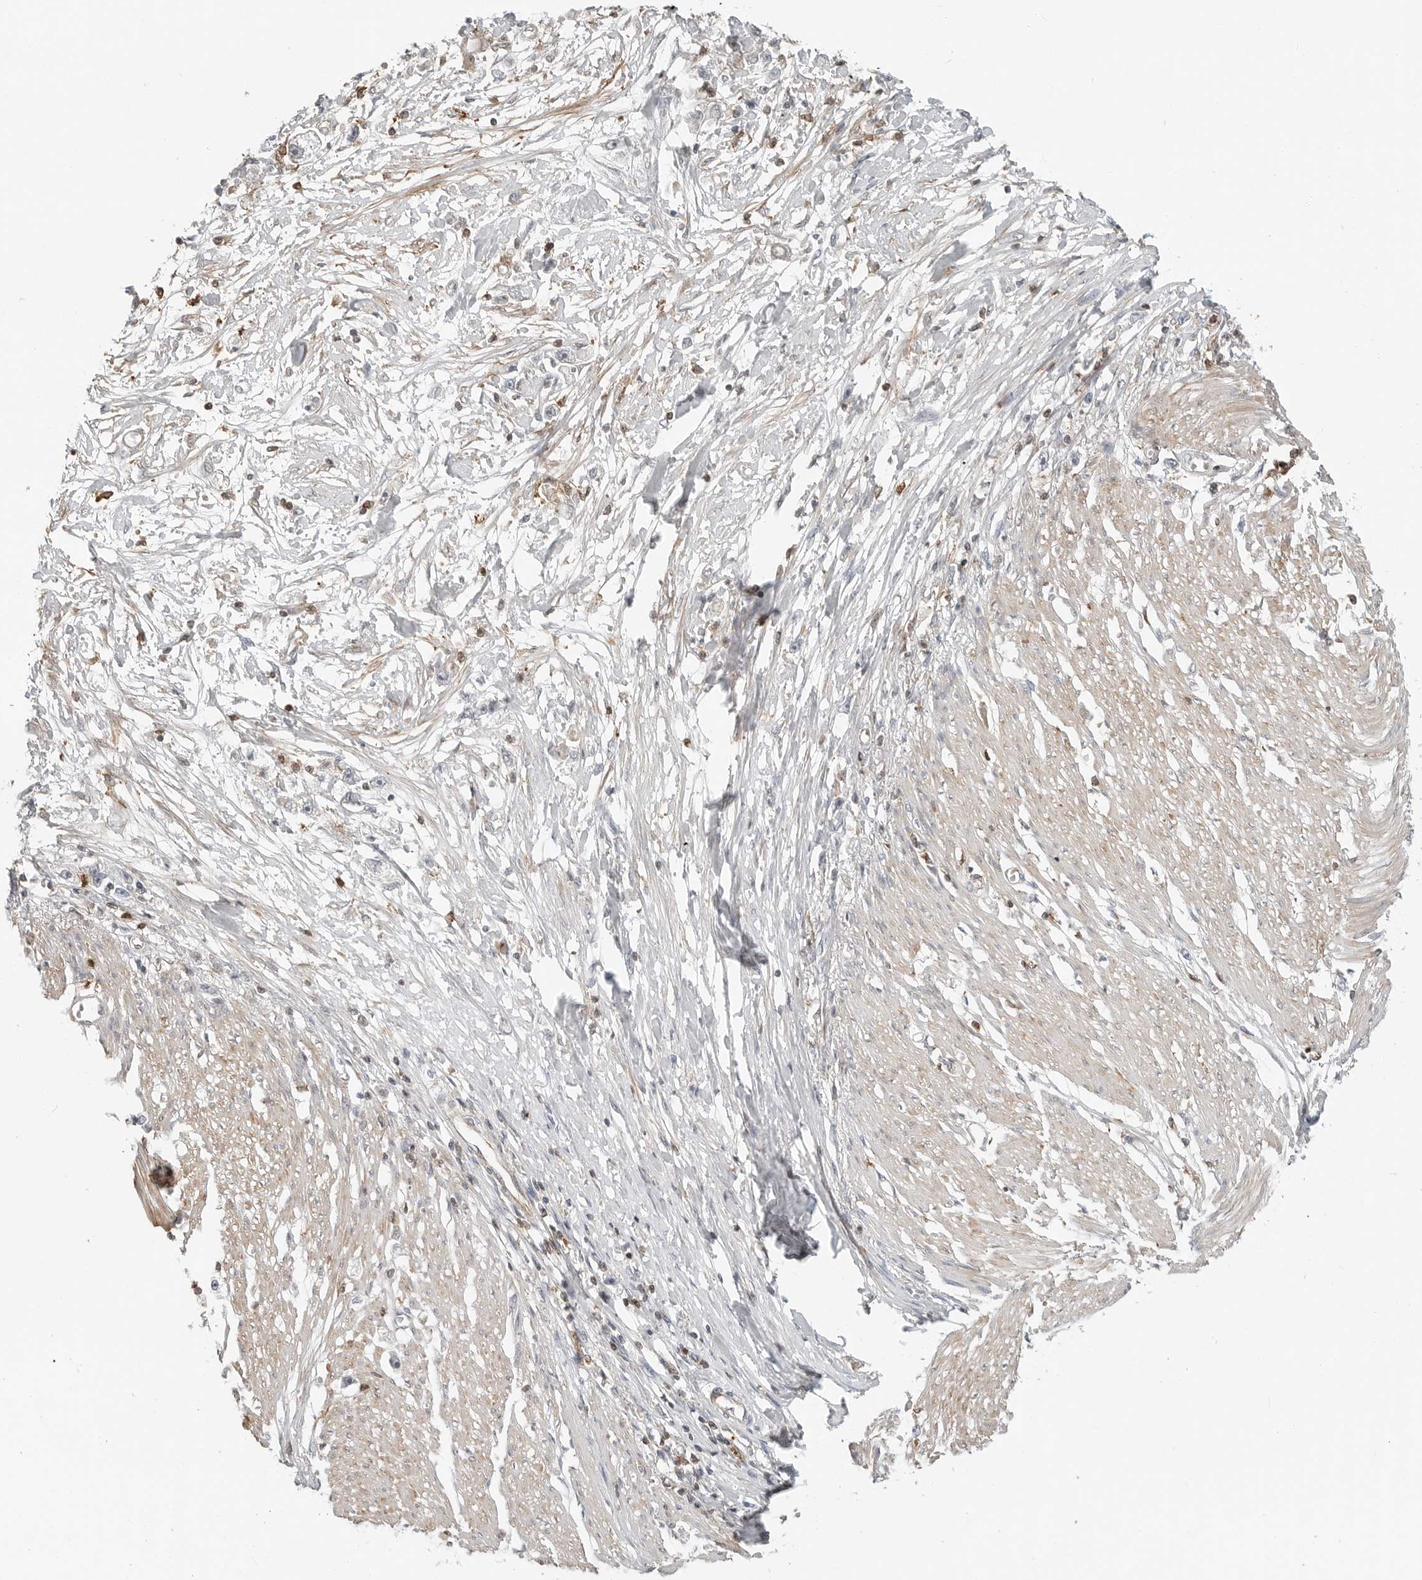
{"staining": {"intensity": "negative", "quantity": "none", "location": "none"}, "tissue": "stomach cancer", "cell_type": "Tumor cells", "image_type": "cancer", "snomed": [{"axis": "morphology", "description": "Adenocarcinoma, NOS"}, {"axis": "topography", "description": "Stomach"}], "caption": "Immunohistochemical staining of stomach cancer displays no significant positivity in tumor cells.", "gene": "LEFTY2", "patient": {"sex": "female", "age": 59}}